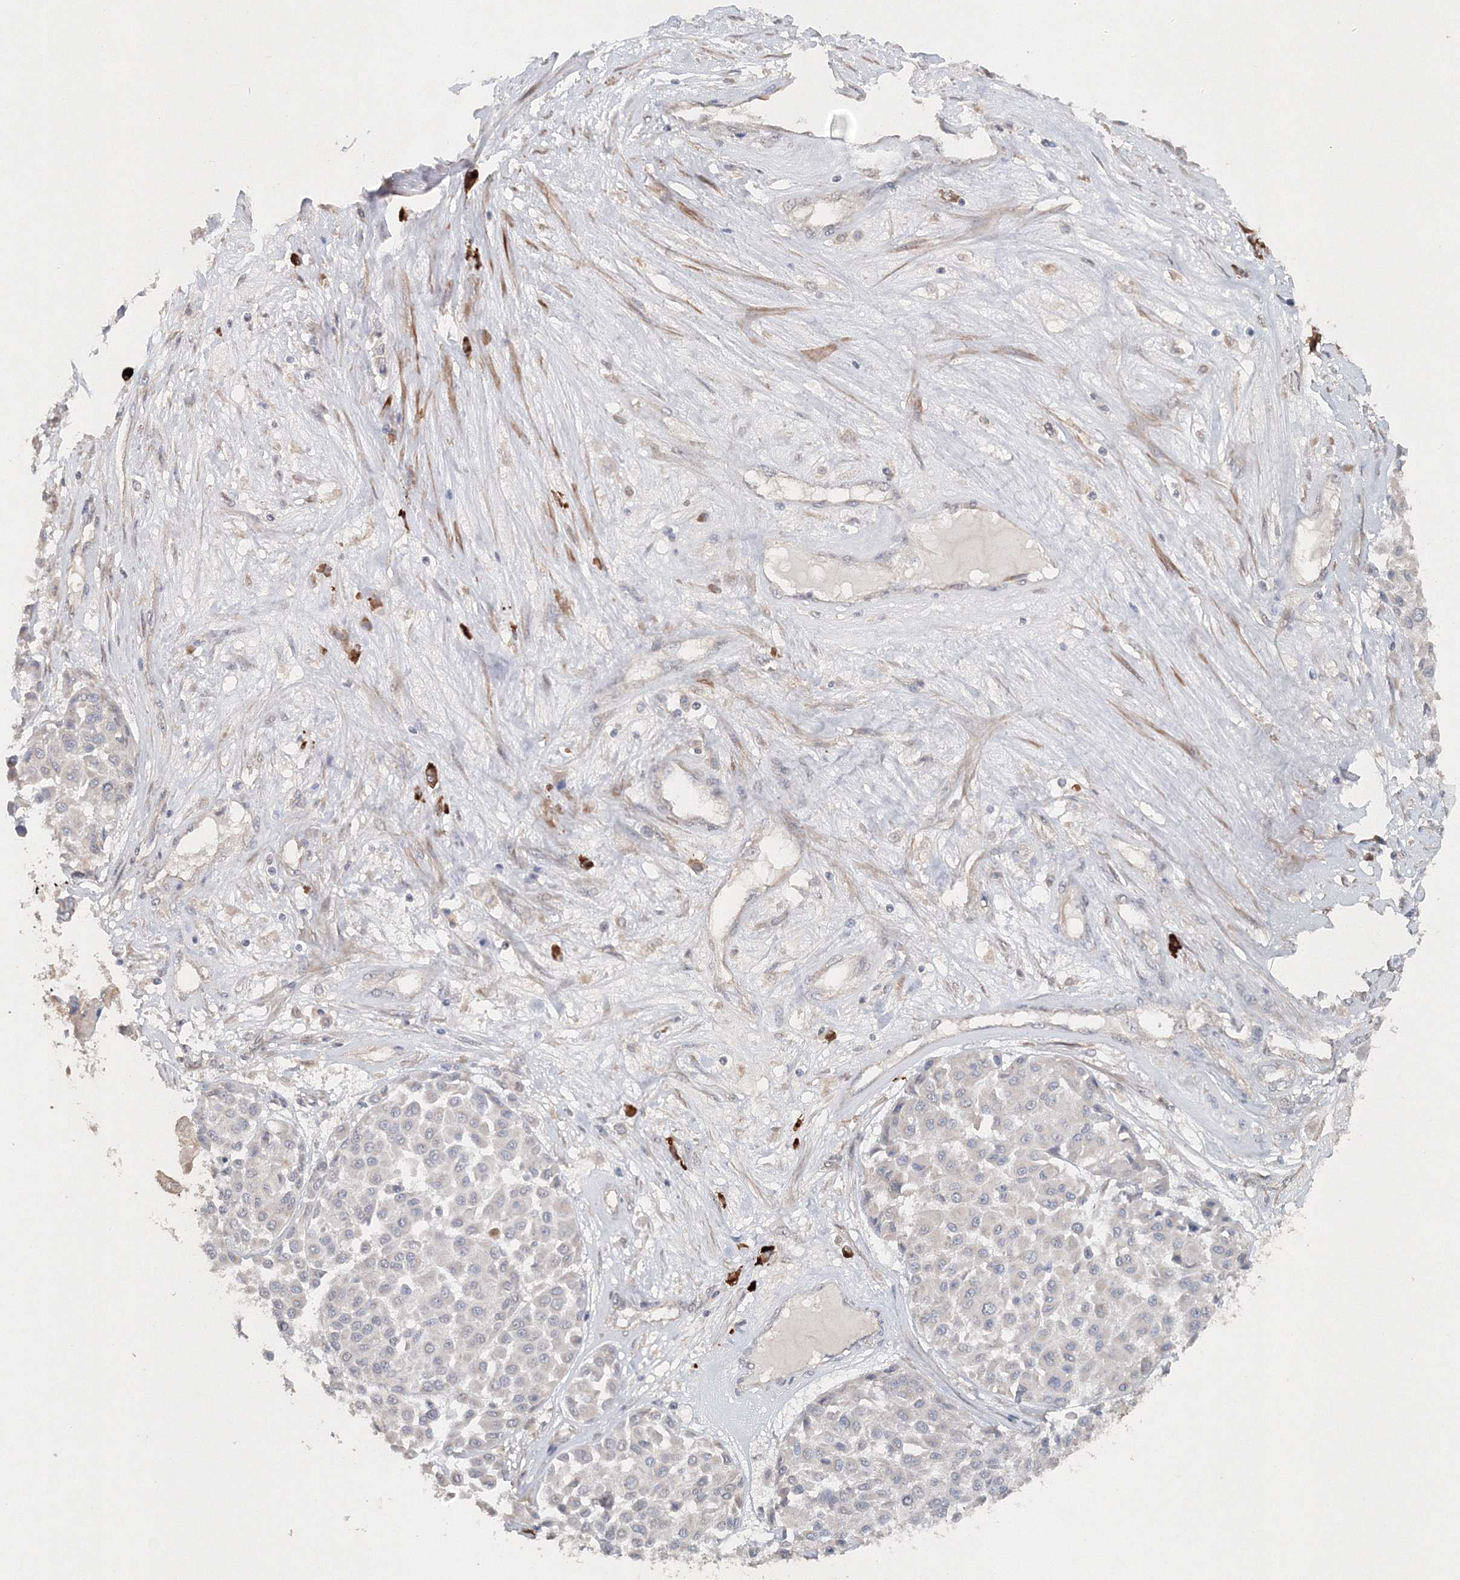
{"staining": {"intensity": "negative", "quantity": "none", "location": "none"}, "tissue": "melanoma", "cell_type": "Tumor cells", "image_type": "cancer", "snomed": [{"axis": "morphology", "description": "Malignant melanoma, Metastatic site"}, {"axis": "topography", "description": "Soft tissue"}], "caption": "Histopathology image shows no significant protein positivity in tumor cells of malignant melanoma (metastatic site). The staining is performed using DAB (3,3'-diaminobenzidine) brown chromogen with nuclei counter-stained in using hematoxylin.", "gene": "NALF2", "patient": {"sex": "male", "age": 41}}